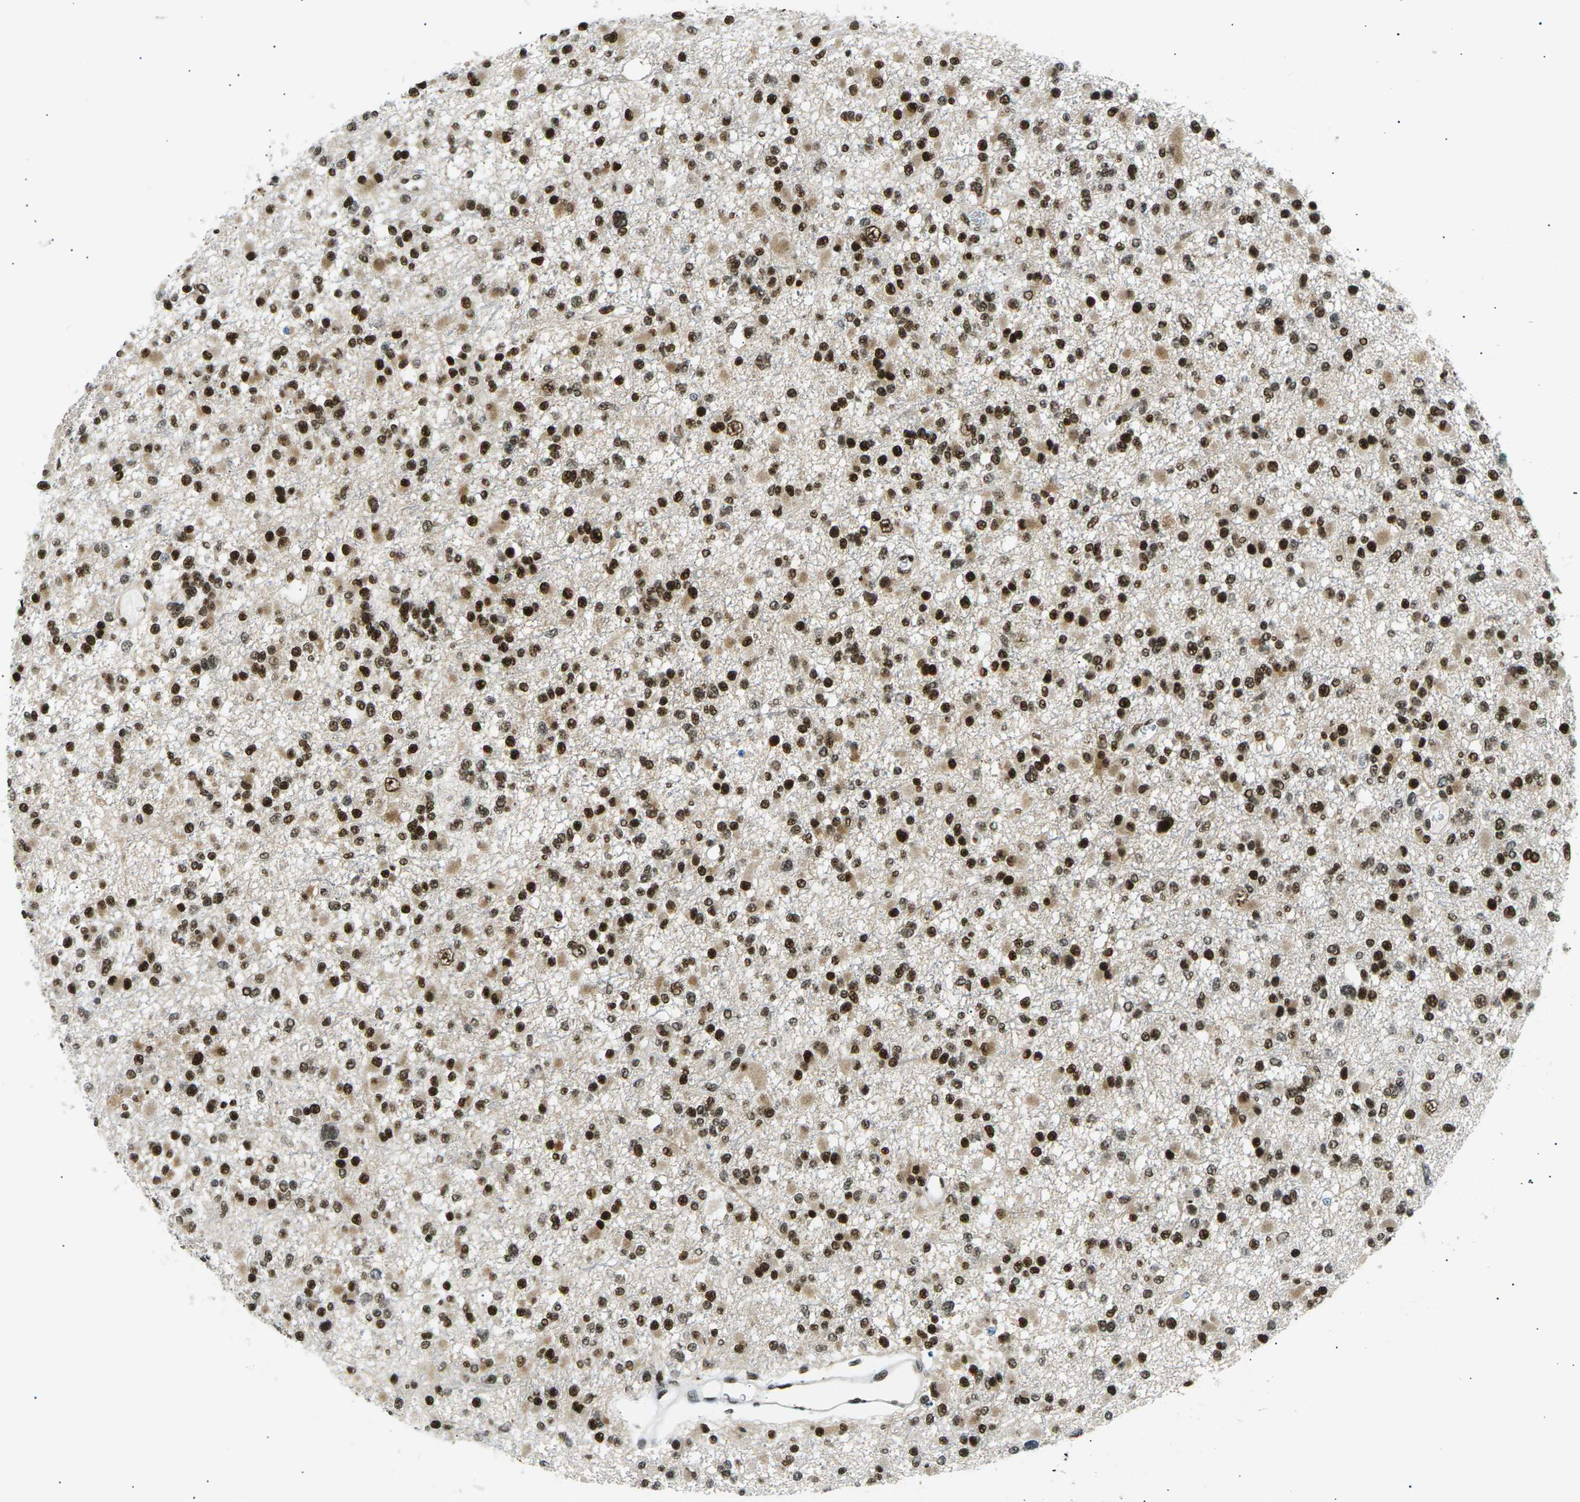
{"staining": {"intensity": "strong", "quantity": ">75%", "location": "nuclear"}, "tissue": "glioma", "cell_type": "Tumor cells", "image_type": "cancer", "snomed": [{"axis": "morphology", "description": "Glioma, malignant, Low grade"}, {"axis": "topography", "description": "Brain"}], "caption": "Malignant glioma (low-grade) stained with a brown dye shows strong nuclear positive staining in approximately >75% of tumor cells.", "gene": "RPA2", "patient": {"sex": "female", "age": 22}}